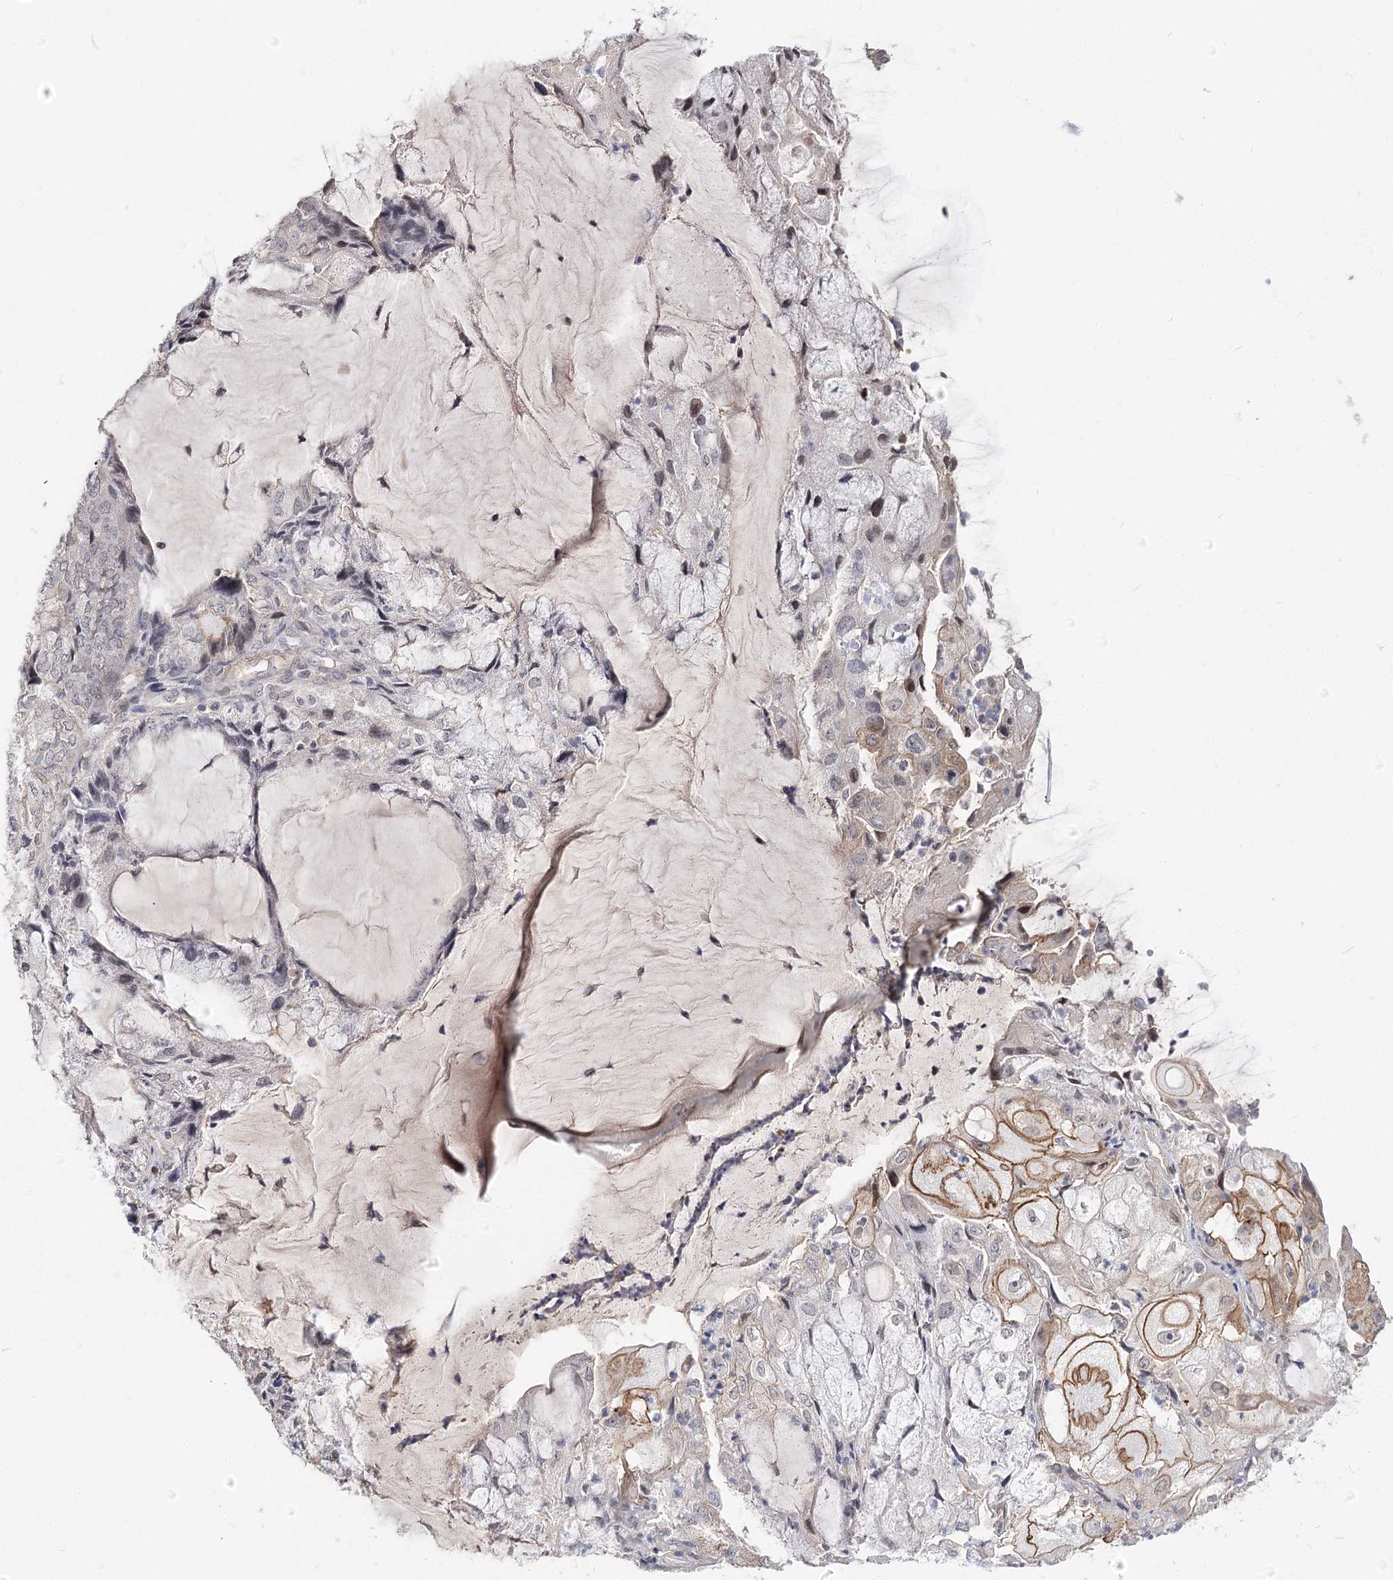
{"staining": {"intensity": "moderate", "quantity": "<25%", "location": "cytoplasmic/membranous"}, "tissue": "endometrial cancer", "cell_type": "Tumor cells", "image_type": "cancer", "snomed": [{"axis": "morphology", "description": "Adenocarcinoma, NOS"}, {"axis": "topography", "description": "Endometrium"}], "caption": "Immunohistochemistry (DAB (3,3'-diaminobenzidine)) staining of human endometrial cancer shows moderate cytoplasmic/membranous protein positivity in about <25% of tumor cells.", "gene": "TMEM218", "patient": {"sex": "female", "age": 81}}